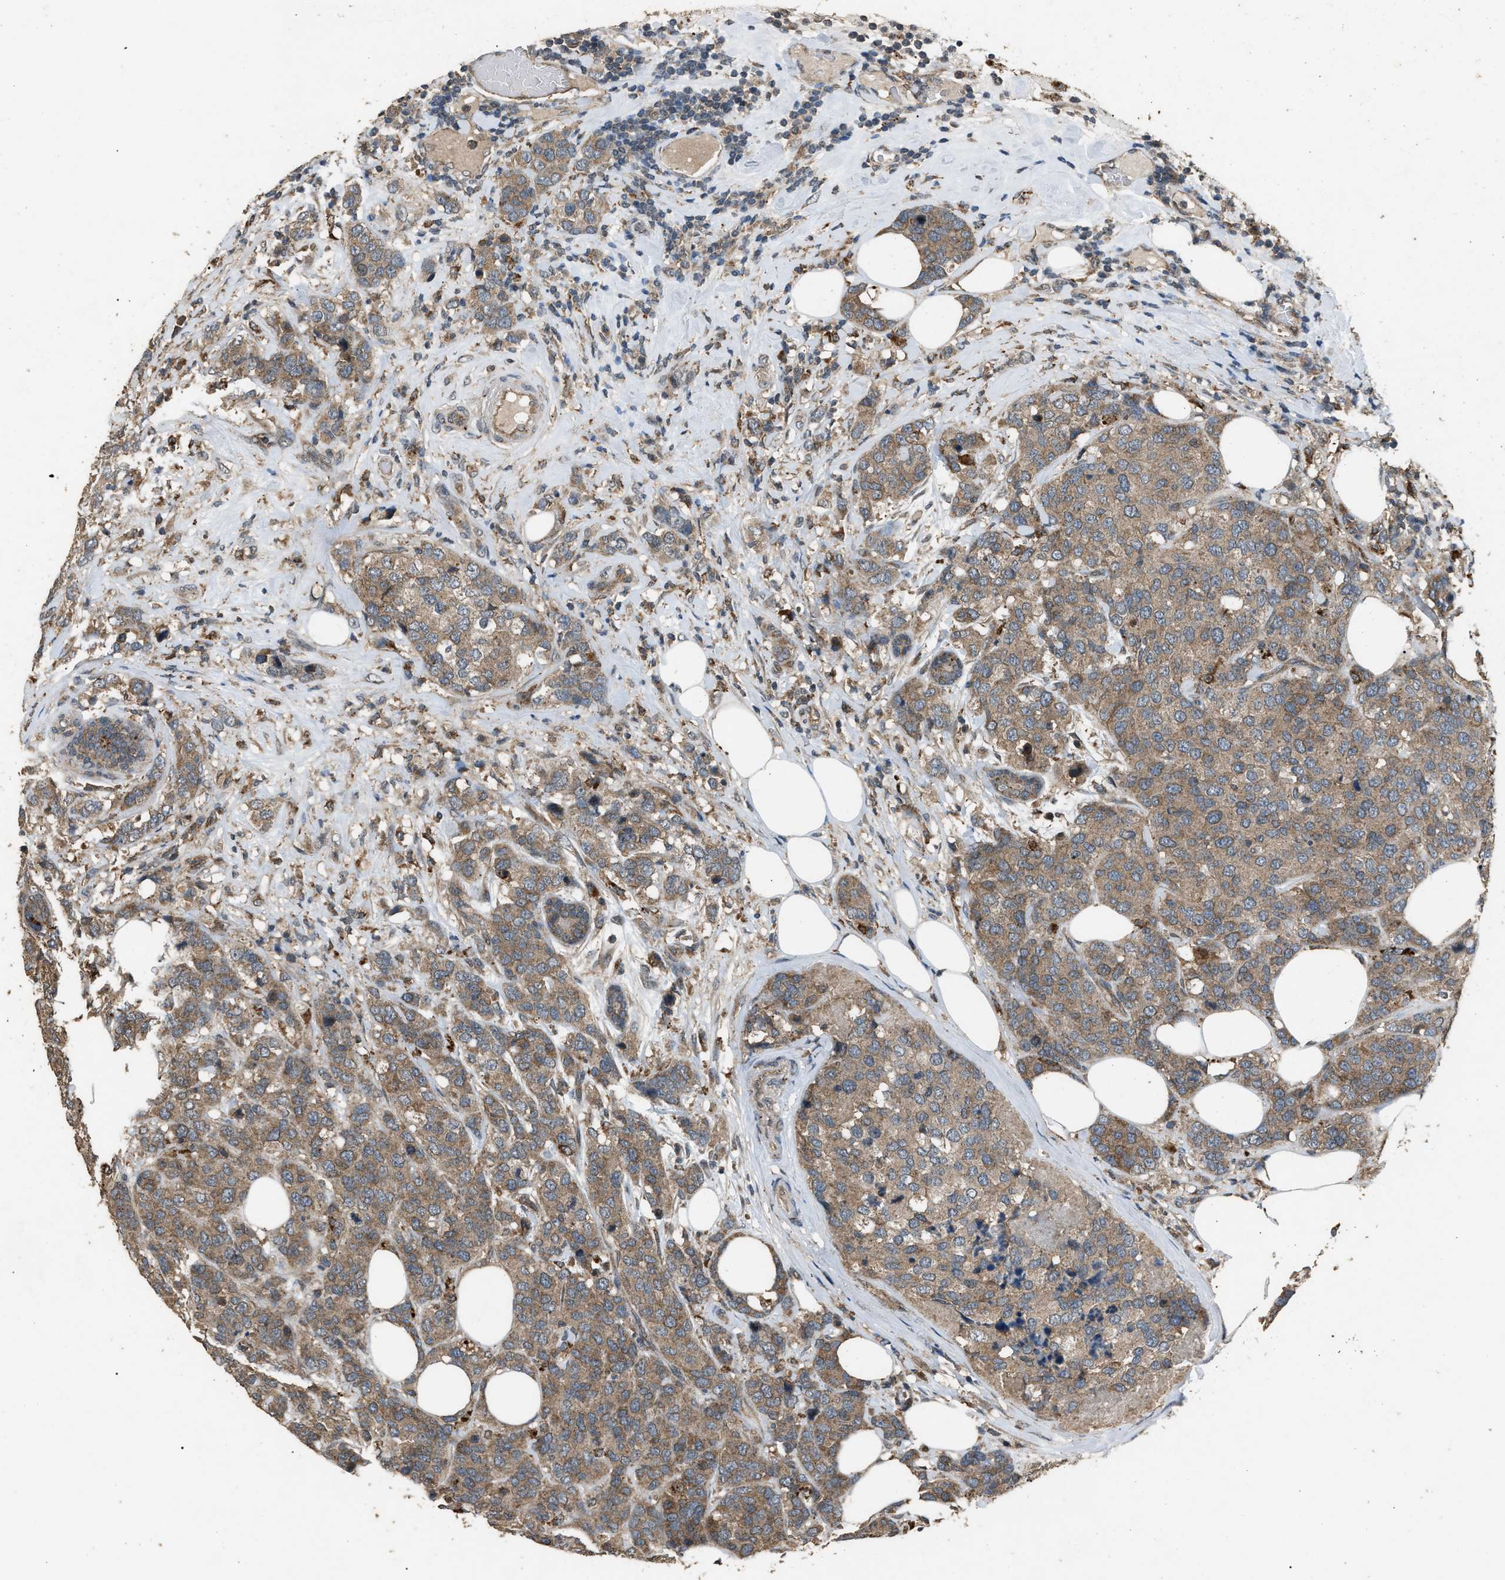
{"staining": {"intensity": "moderate", "quantity": ">75%", "location": "cytoplasmic/membranous"}, "tissue": "breast cancer", "cell_type": "Tumor cells", "image_type": "cancer", "snomed": [{"axis": "morphology", "description": "Lobular carcinoma"}, {"axis": "topography", "description": "Breast"}], "caption": "Breast cancer was stained to show a protein in brown. There is medium levels of moderate cytoplasmic/membranous positivity in approximately >75% of tumor cells. The staining is performed using DAB (3,3'-diaminobenzidine) brown chromogen to label protein expression. The nuclei are counter-stained blue using hematoxylin.", "gene": "PSMD1", "patient": {"sex": "female", "age": 59}}